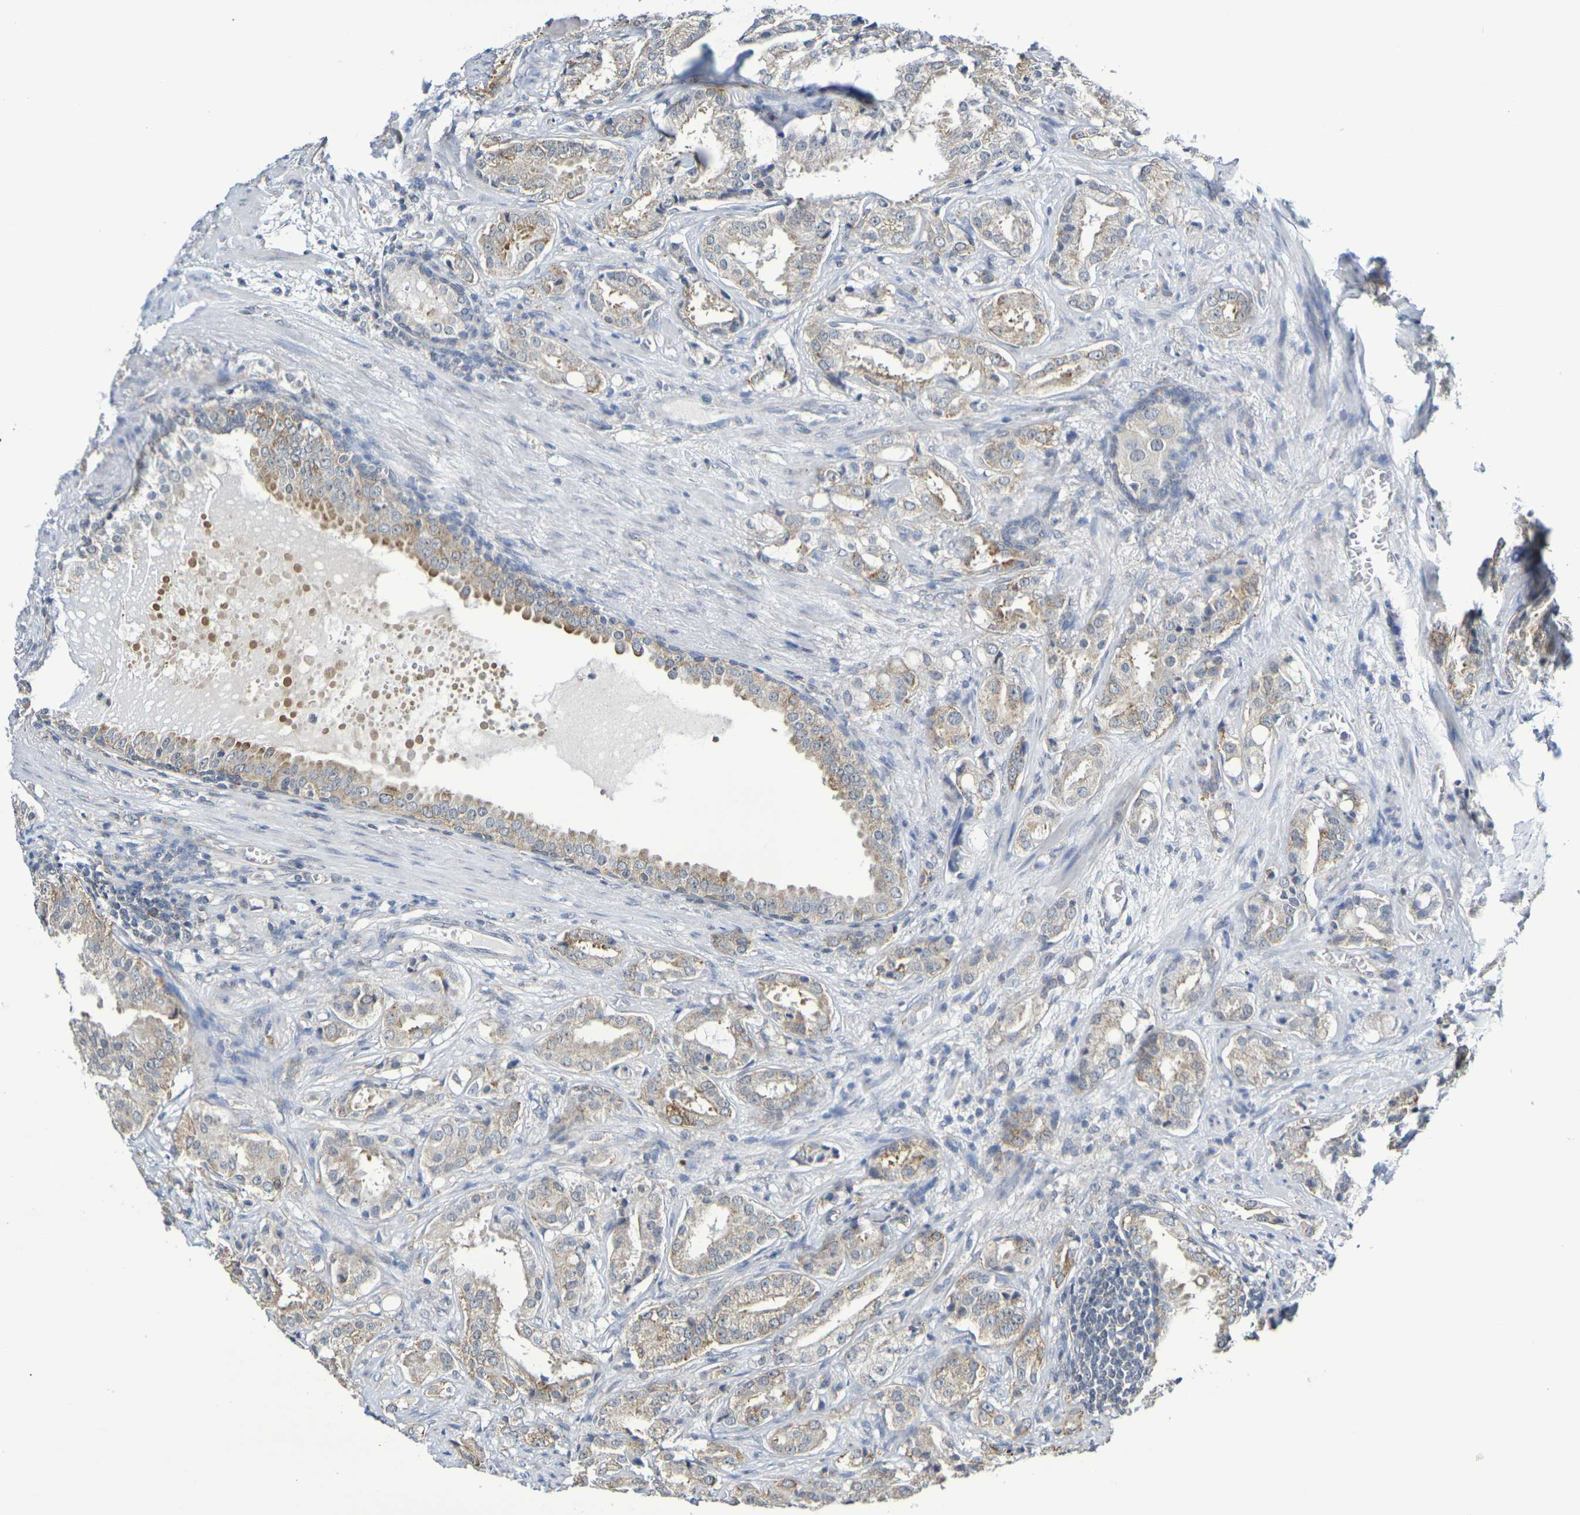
{"staining": {"intensity": "moderate", "quantity": ">75%", "location": "cytoplasmic/membranous"}, "tissue": "prostate cancer", "cell_type": "Tumor cells", "image_type": "cancer", "snomed": [{"axis": "morphology", "description": "Adenocarcinoma, High grade"}, {"axis": "topography", "description": "Prostate"}], "caption": "Immunohistochemical staining of human prostate cancer (adenocarcinoma (high-grade)) reveals medium levels of moderate cytoplasmic/membranous expression in approximately >75% of tumor cells. The staining was performed using DAB (3,3'-diaminobenzidine), with brown indicating positive protein expression. Nuclei are stained blue with hematoxylin.", "gene": "CHRNB1", "patient": {"sex": "male", "age": 64}}